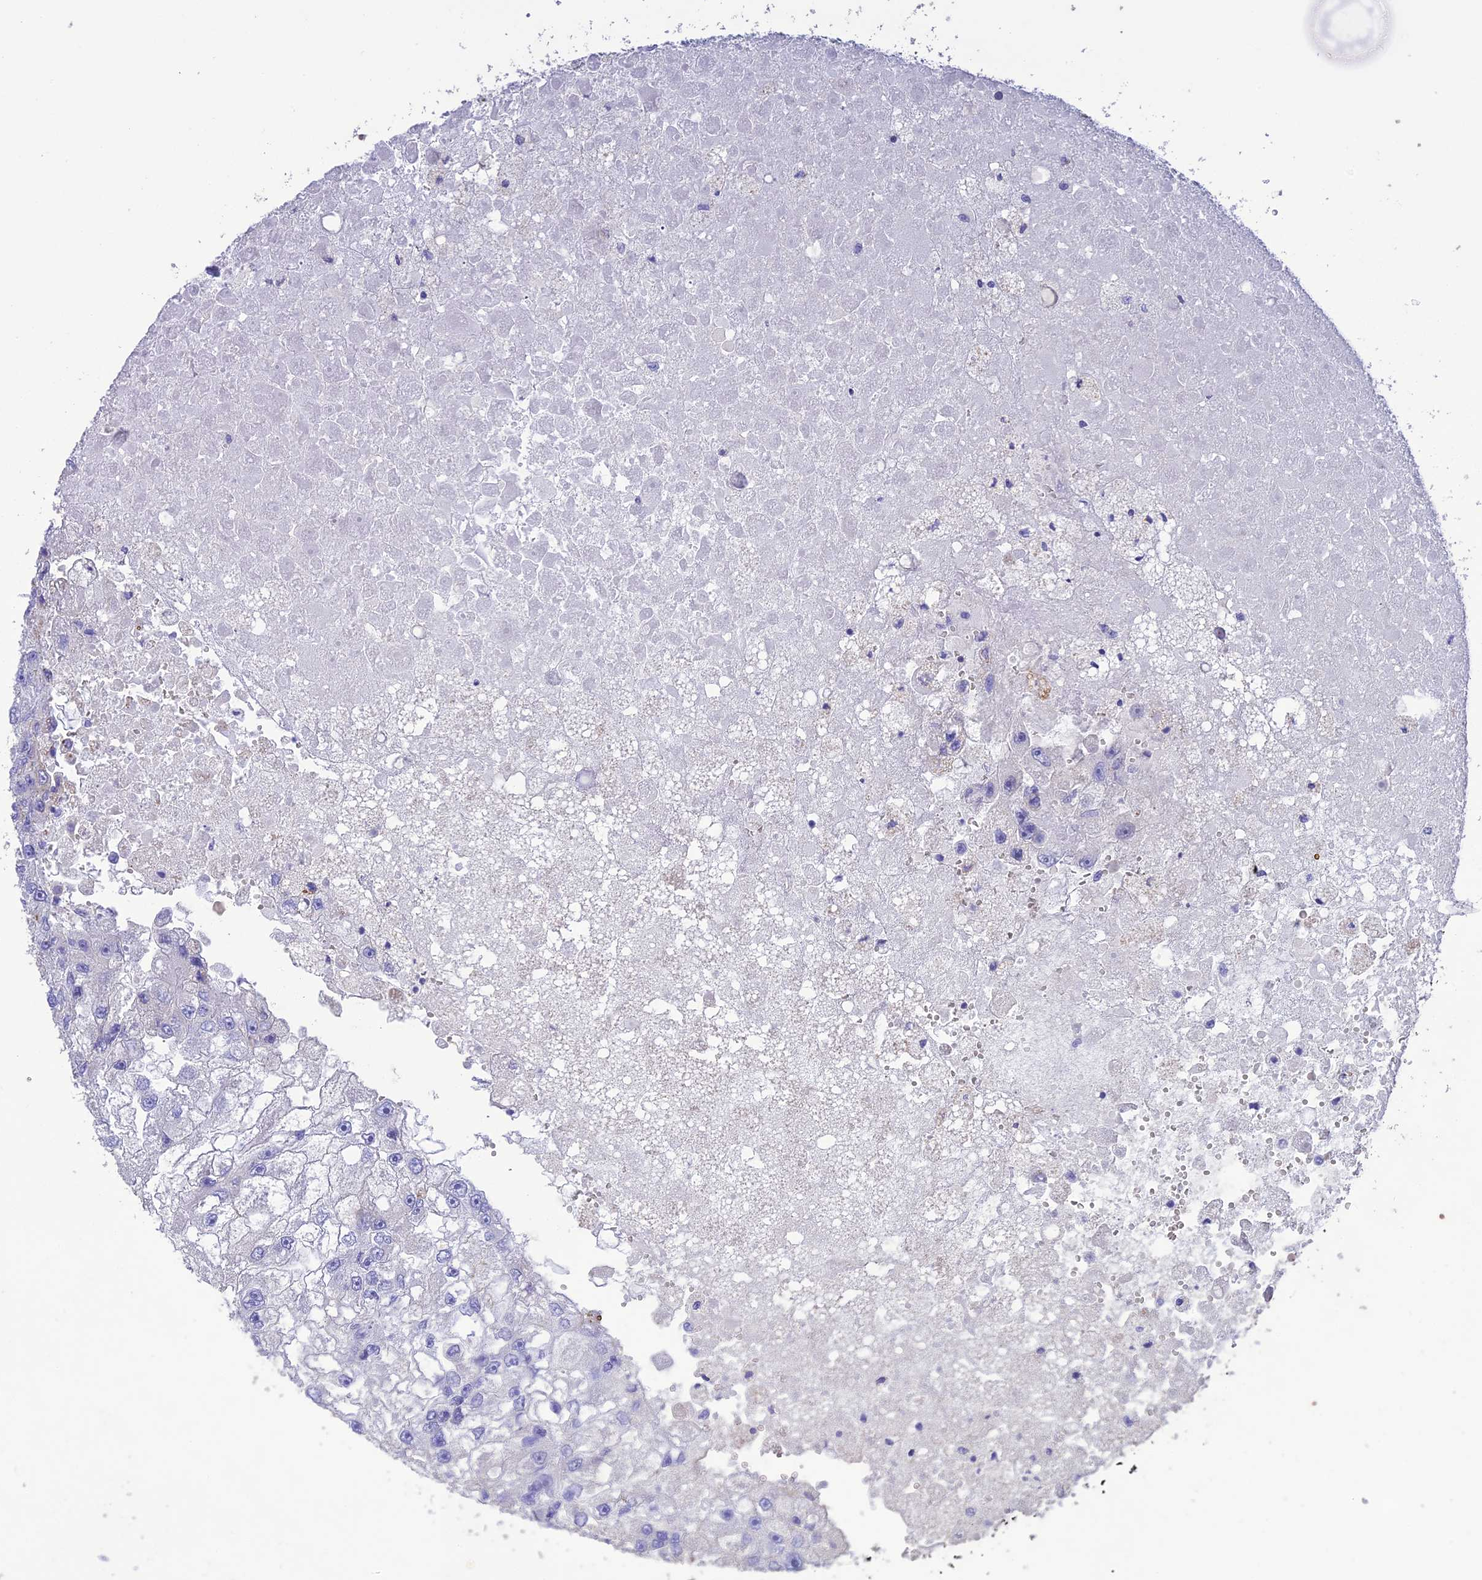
{"staining": {"intensity": "negative", "quantity": "none", "location": "none"}, "tissue": "renal cancer", "cell_type": "Tumor cells", "image_type": "cancer", "snomed": [{"axis": "morphology", "description": "Adenocarcinoma, NOS"}, {"axis": "topography", "description": "Kidney"}], "caption": "IHC micrograph of neoplastic tissue: renal adenocarcinoma stained with DAB demonstrates no significant protein staining in tumor cells.", "gene": "HSD17B2", "patient": {"sex": "male", "age": 63}}